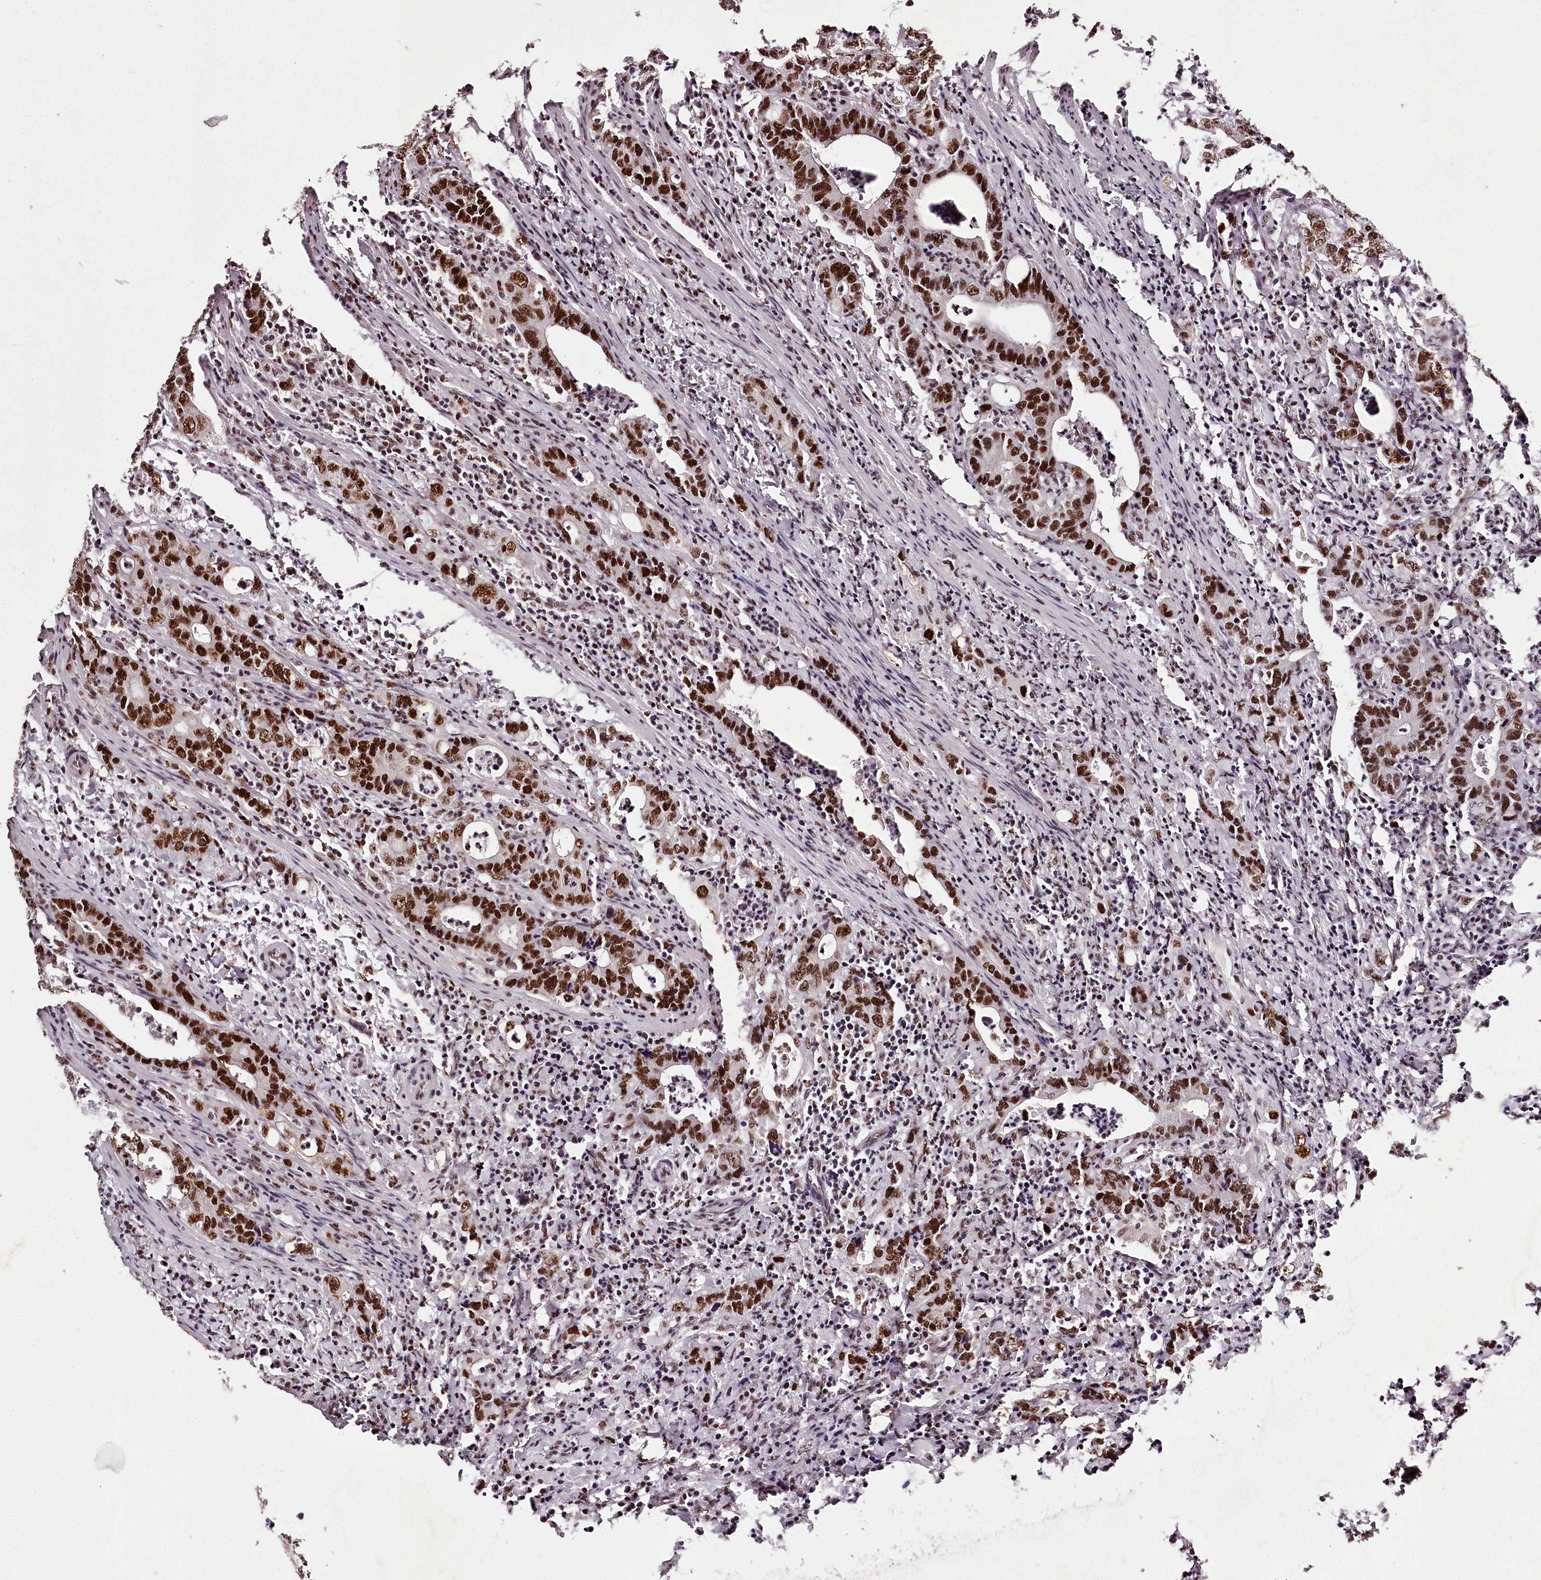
{"staining": {"intensity": "strong", "quantity": ">75%", "location": "nuclear"}, "tissue": "colorectal cancer", "cell_type": "Tumor cells", "image_type": "cancer", "snomed": [{"axis": "morphology", "description": "Adenocarcinoma, NOS"}, {"axis": "topography", "description": "Colon"}], "caption": "Tumor cells show high levels of strong nuclear positivity in approximately >75% of cells in human colorectal cancer.", "gene": "PSPC1", "patient": {"sex": "female", "age": 75}}